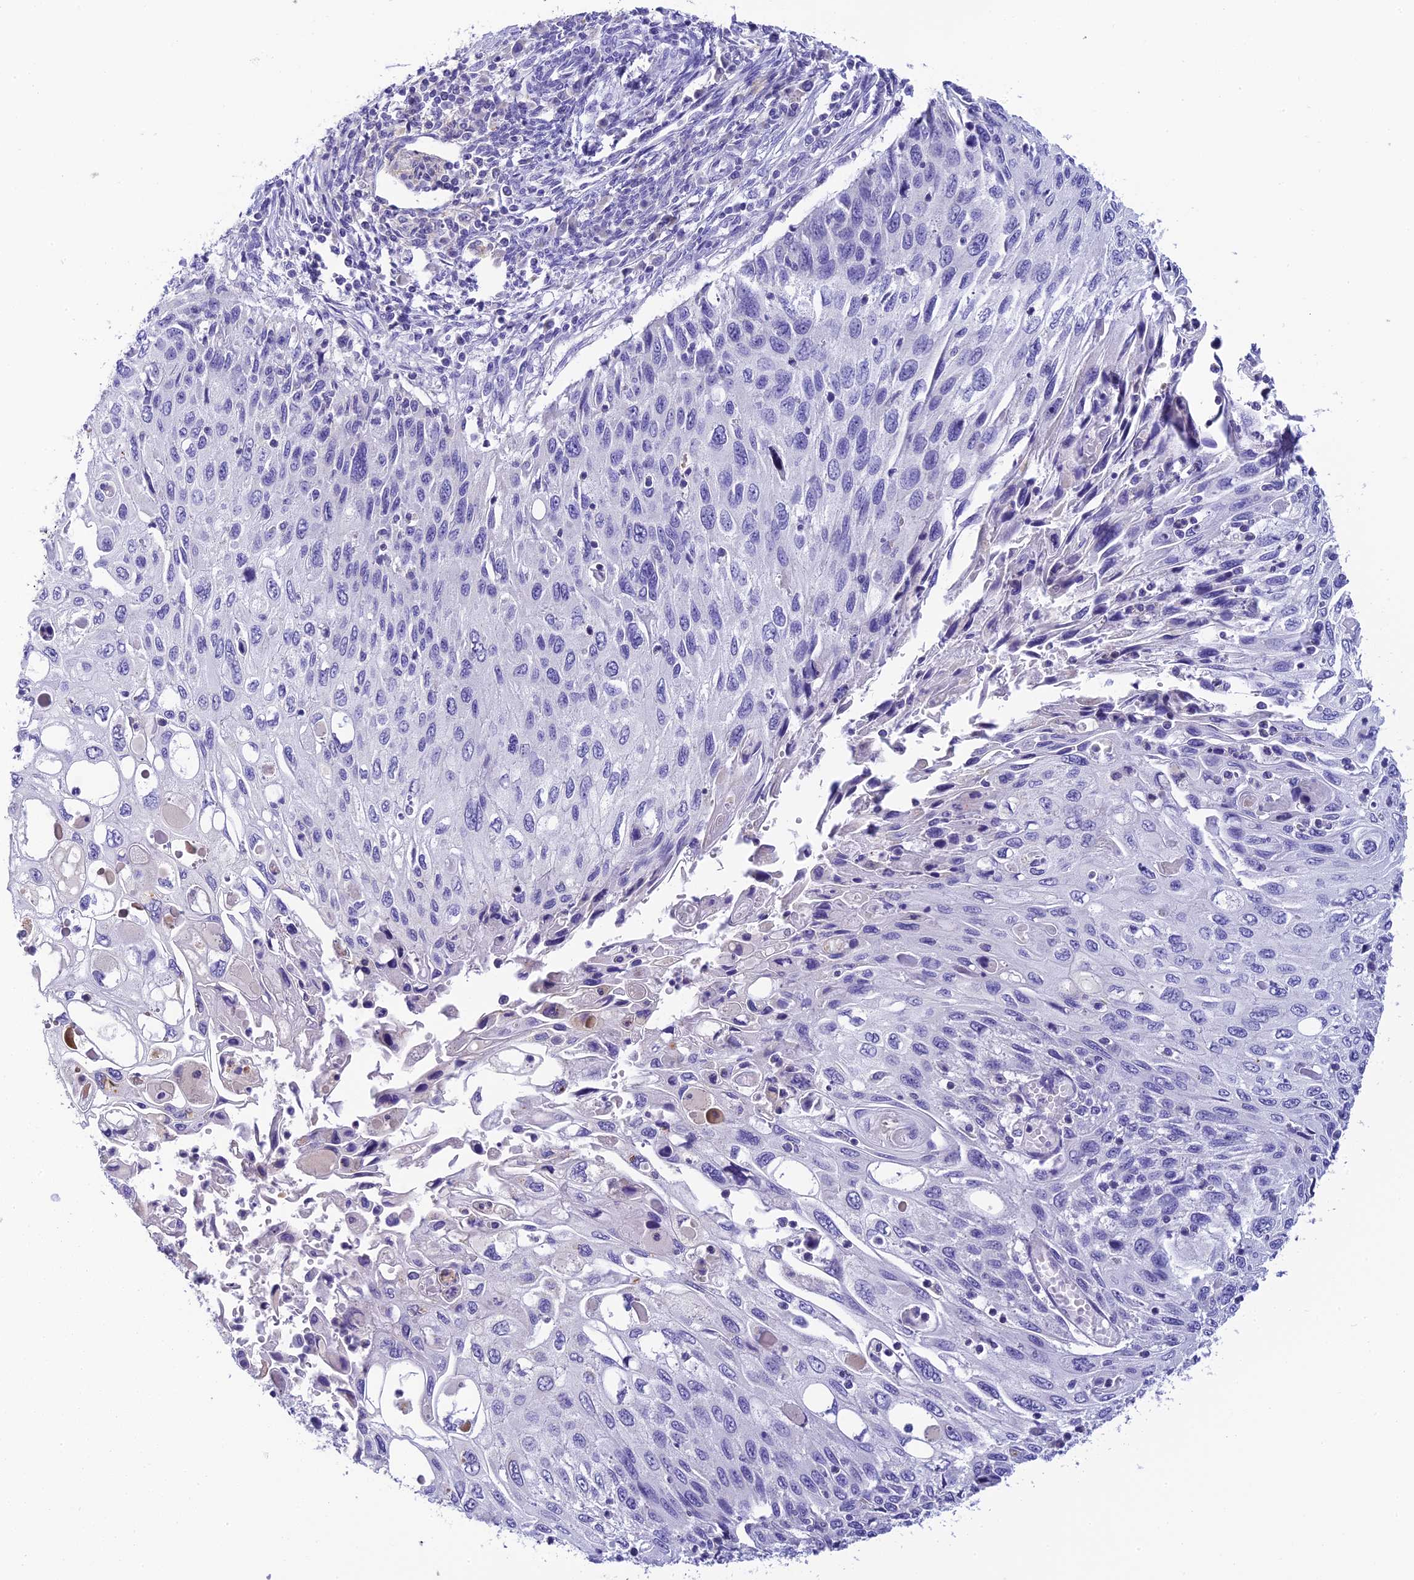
{"staining": {"intensity": "negative", "quantity": "none", "location": "none"}, "tissue": "cervical cancer", "cell_type": "Tumor cells", "image_type": "cancer", "snomed": [{"axis": "morphology", "description": "Squamous cell carcinoma, NOS"}, {"axis": "topography", "description": "Cervix"}], "caption": "Cervical cancer was stained to show a protein in brown. There is no significant staining in tumor cells. The staining was performed using DAB (3,3'-diaminobenzidine) to visualize the protein expression in brown, while the nuclei were stained in blue with hematoxylin (Magnification: 20x).", "gene": "C12orf29", "patient": {"sex": "female", "age": 70}}